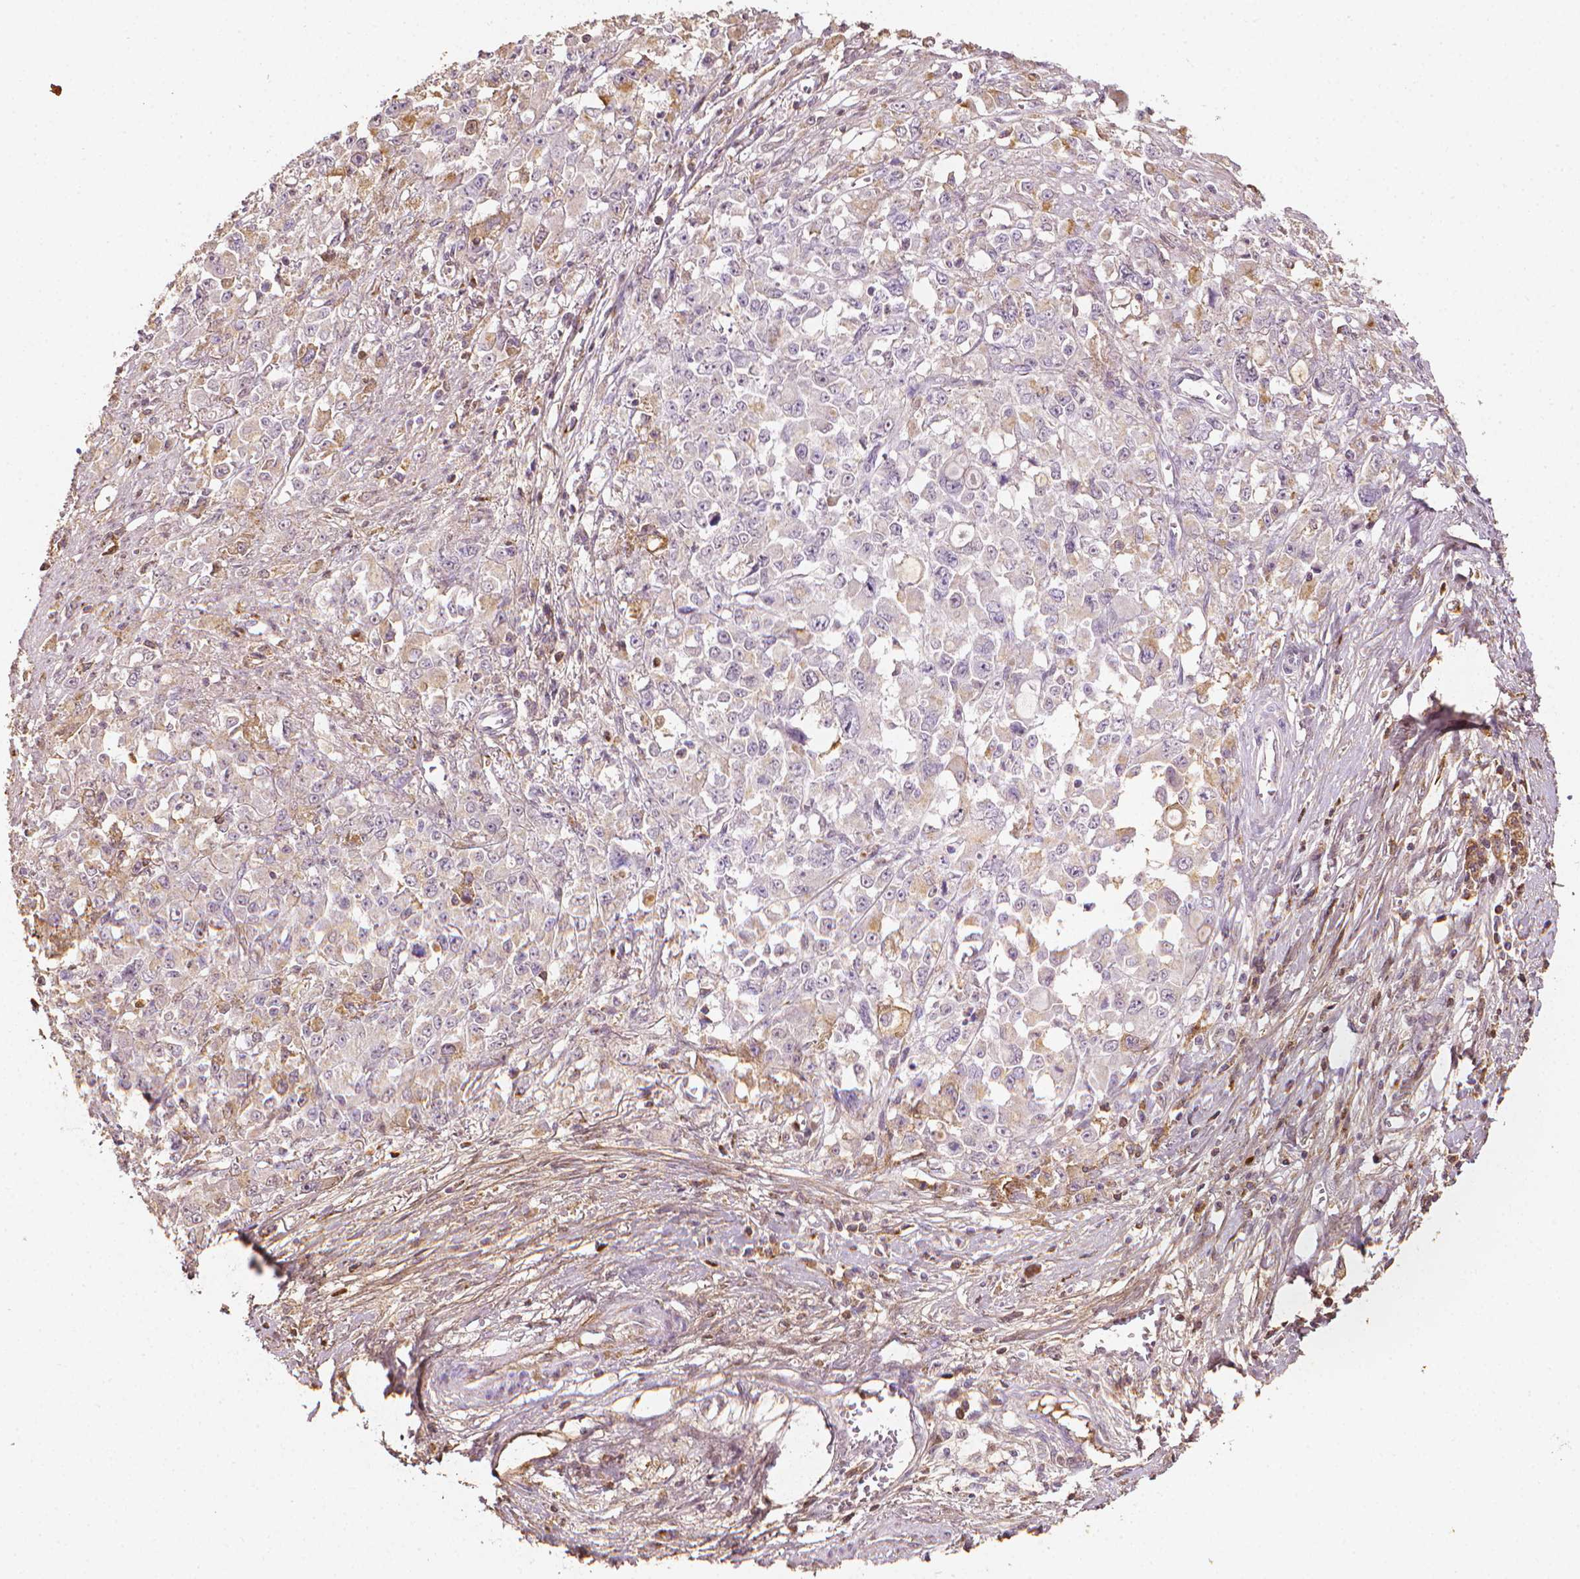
{"staining": {"intensity": "negative", "quantity": "none", "location": "none"}, "tissue": "stomach cancer", "cell_type": "Tumor cells", "image_type": "cancer", "snomed": [{"axis": "morphology", "description": "Adenocarcinoma, NOS"}, {"axis": "topography", "description": "Stomach"}], "caption": "Tumor cells are negative for brown protein staining in adenocarcinoma (stomach).", "gene": "DCN", "patient": {"sex": "female", "age": 76}}